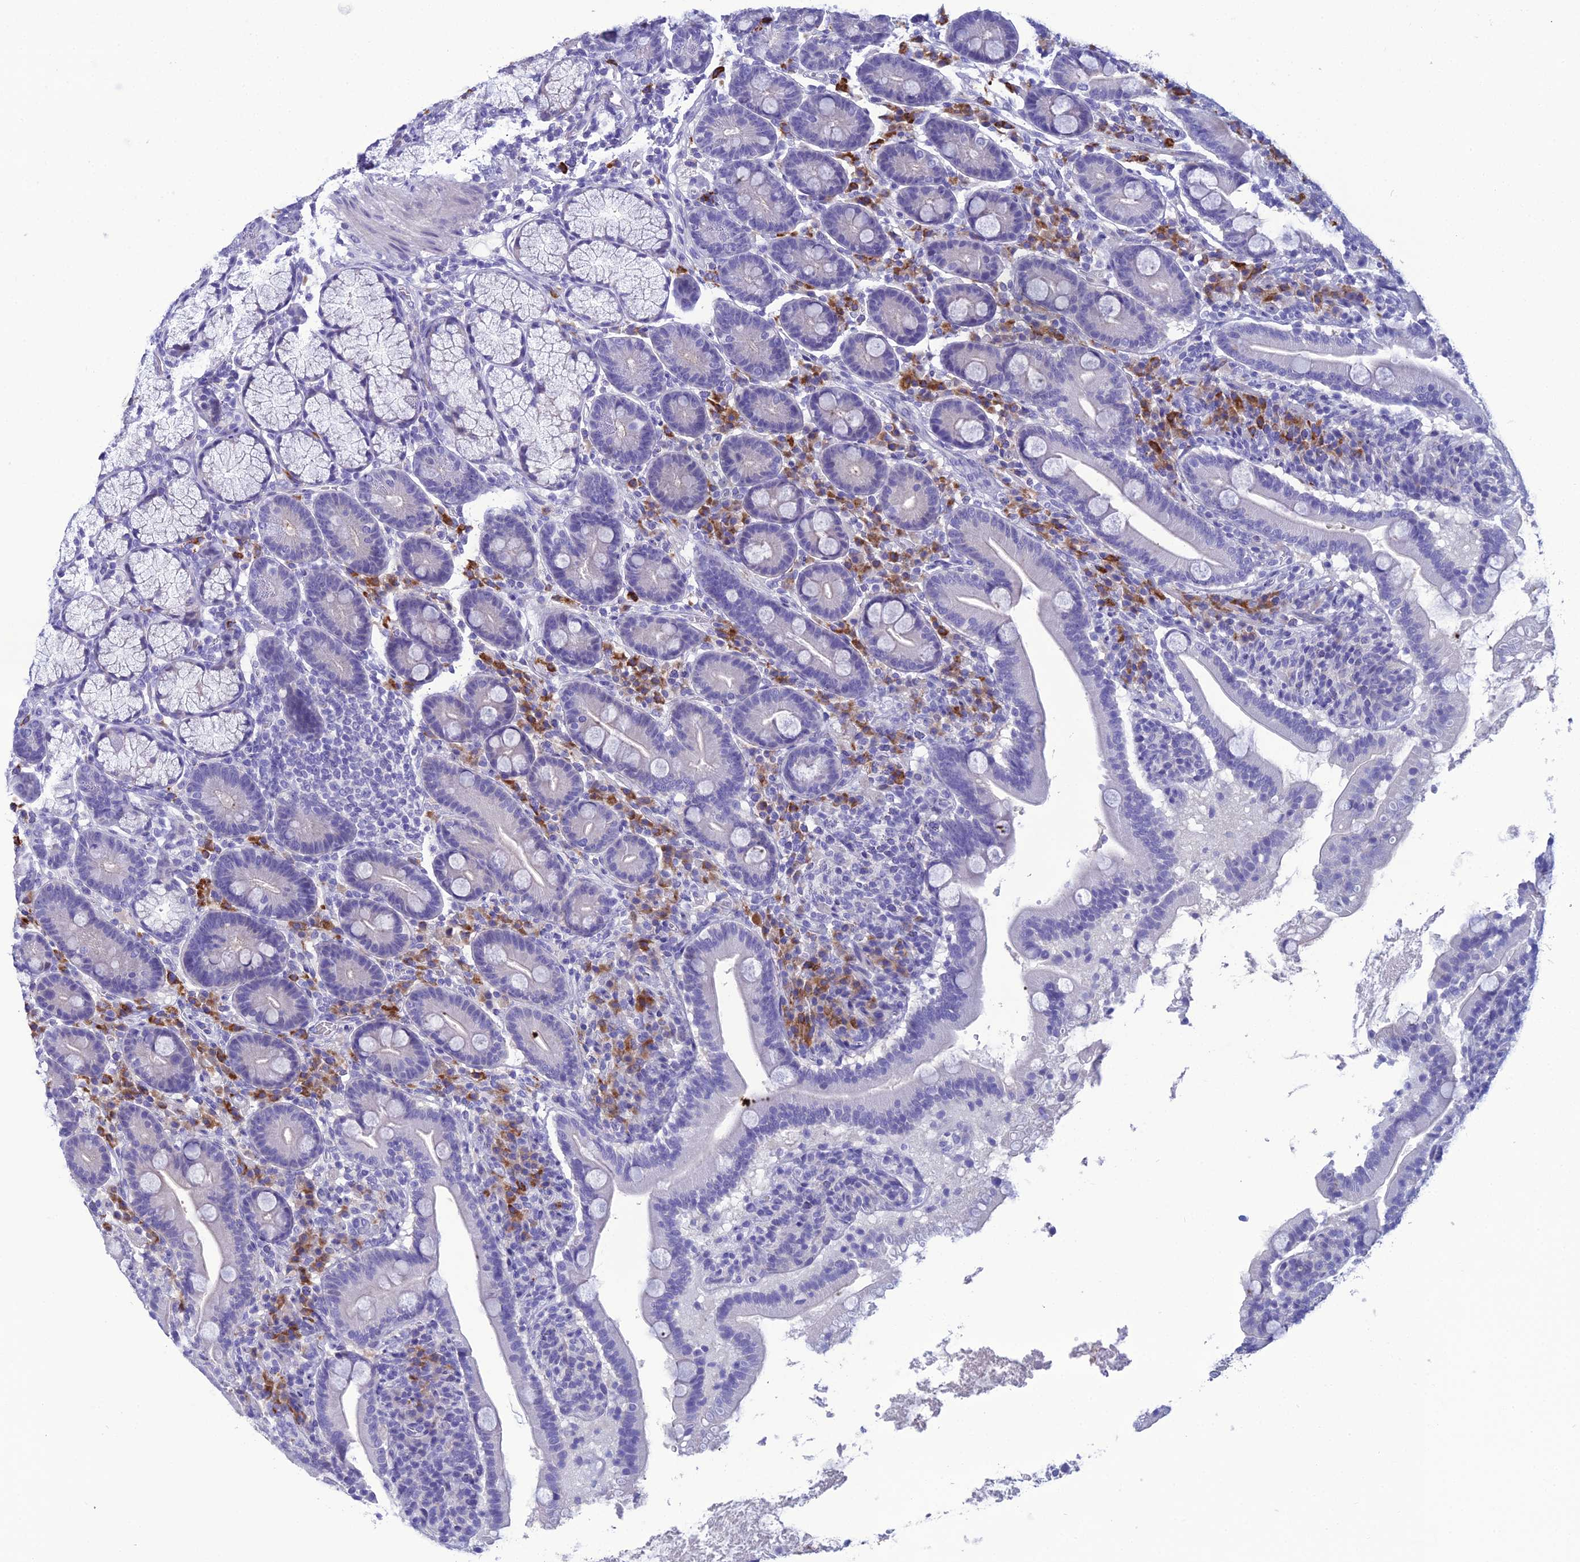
{"staining": {"intensity": "negative", "quantity": "none", "location": "none"}, "tissue": "duodenum", "cell_type": "Glandular cells", "image_type": "normal", "snomed": [{"axis": "morphology", "description": "Normal tissue, NOS"}, {"axis": "topography", "description": "Duodenum"}], "caption": "Immunohistochemistry (IHC) photomicrograph of unremarkable human duodenum stained for a protein (brown), which reveals no staining in glandular cells.", "gene": "CRB2", "patient": {"sex": "male", "age": 35}}